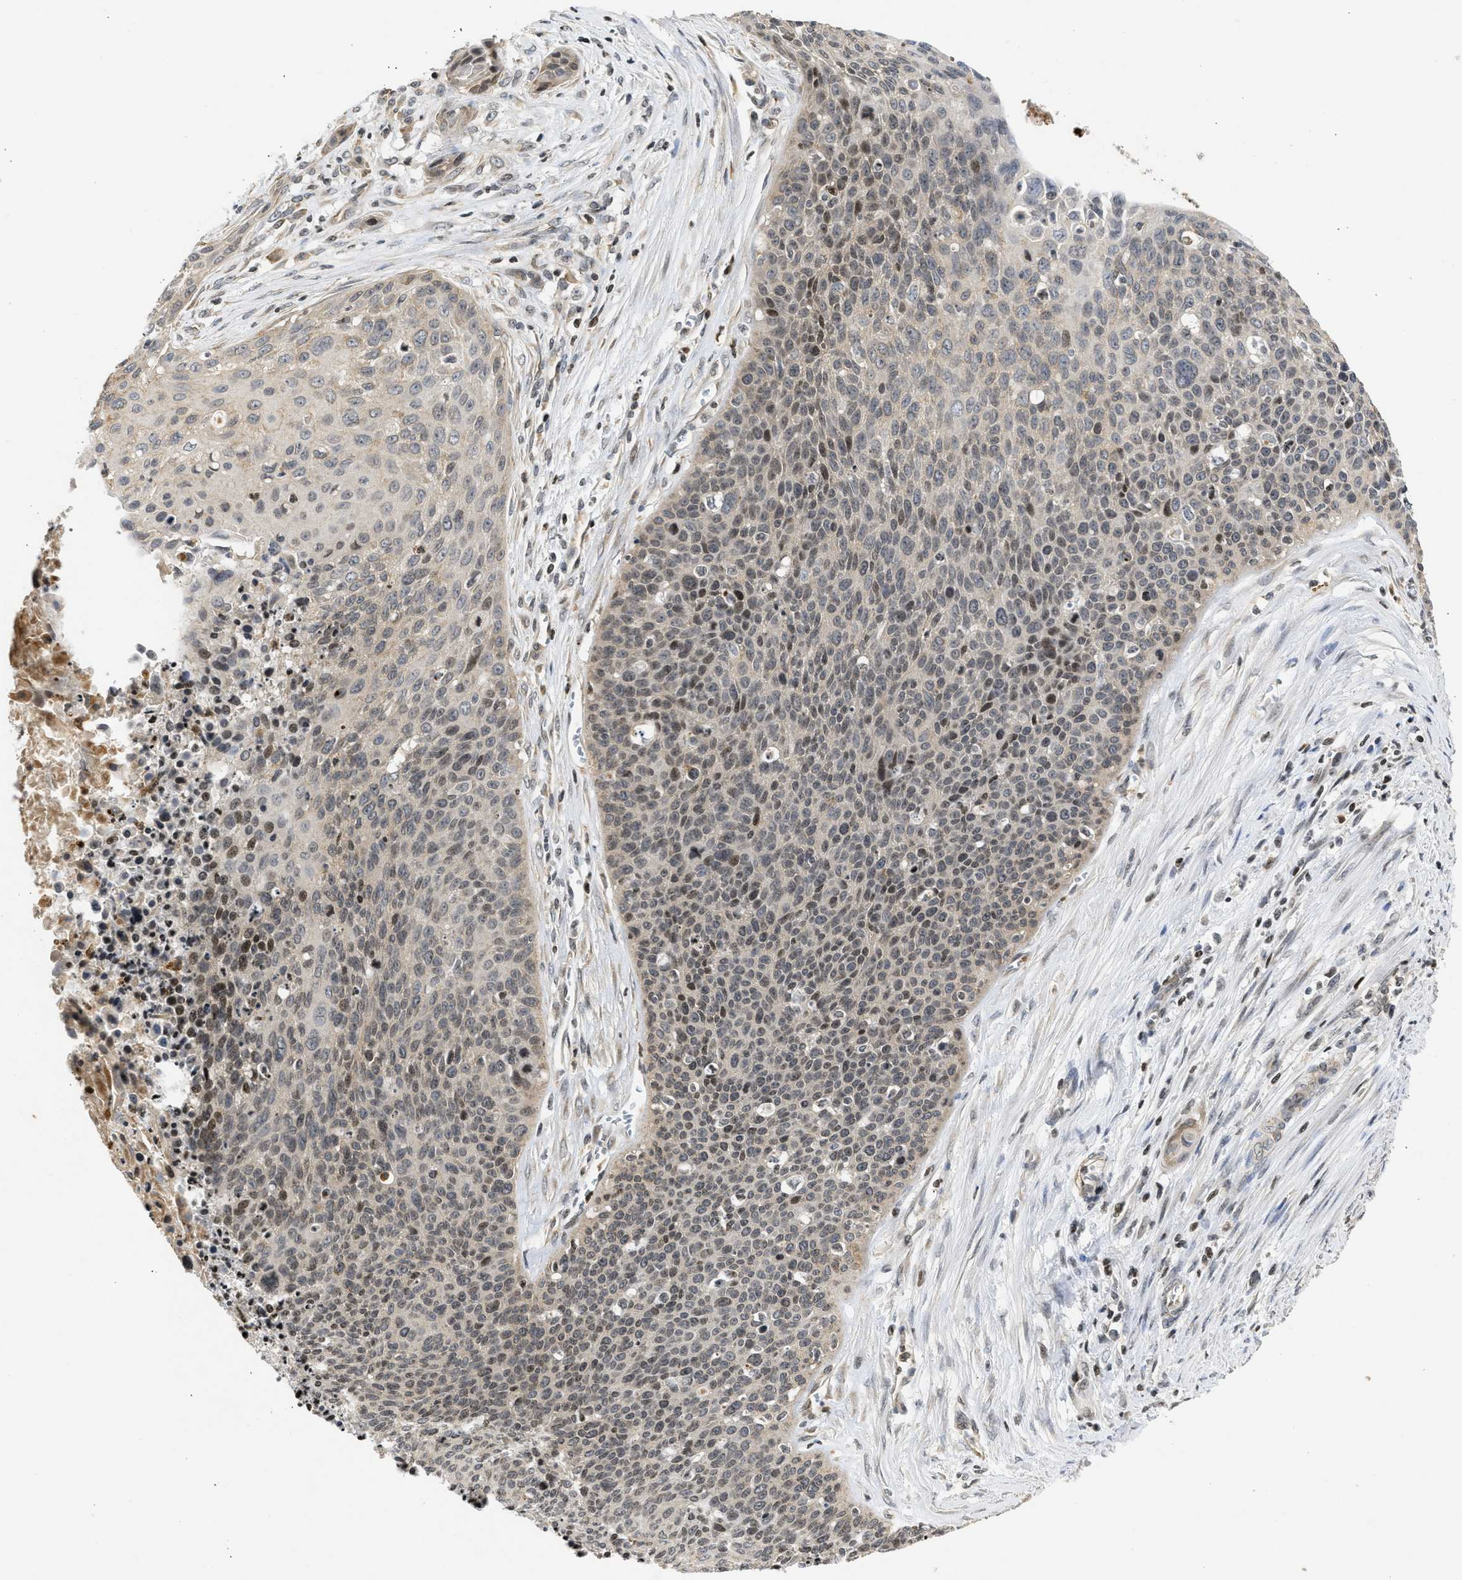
{"staining": {"intensity": "moderate", "quantity": "<25%", "location": "nuclear"}, "tissue": "cervical cancer", "cell_type": "Tumor cells", "image_type": "cancer", "snomed": [{"axis": "morphology", "description": "Squamous cell carcinoma, NOS"}, {"axis": "topography", "description": "Cervix"}], "caption": "Tumor cells display low levels of moderate nuclear staining in approximately <25% of cells in cervical squamous cell carcinoma.", "gene": "ENSG00000142539", "patient": {"sex": "female", "age": 55}}